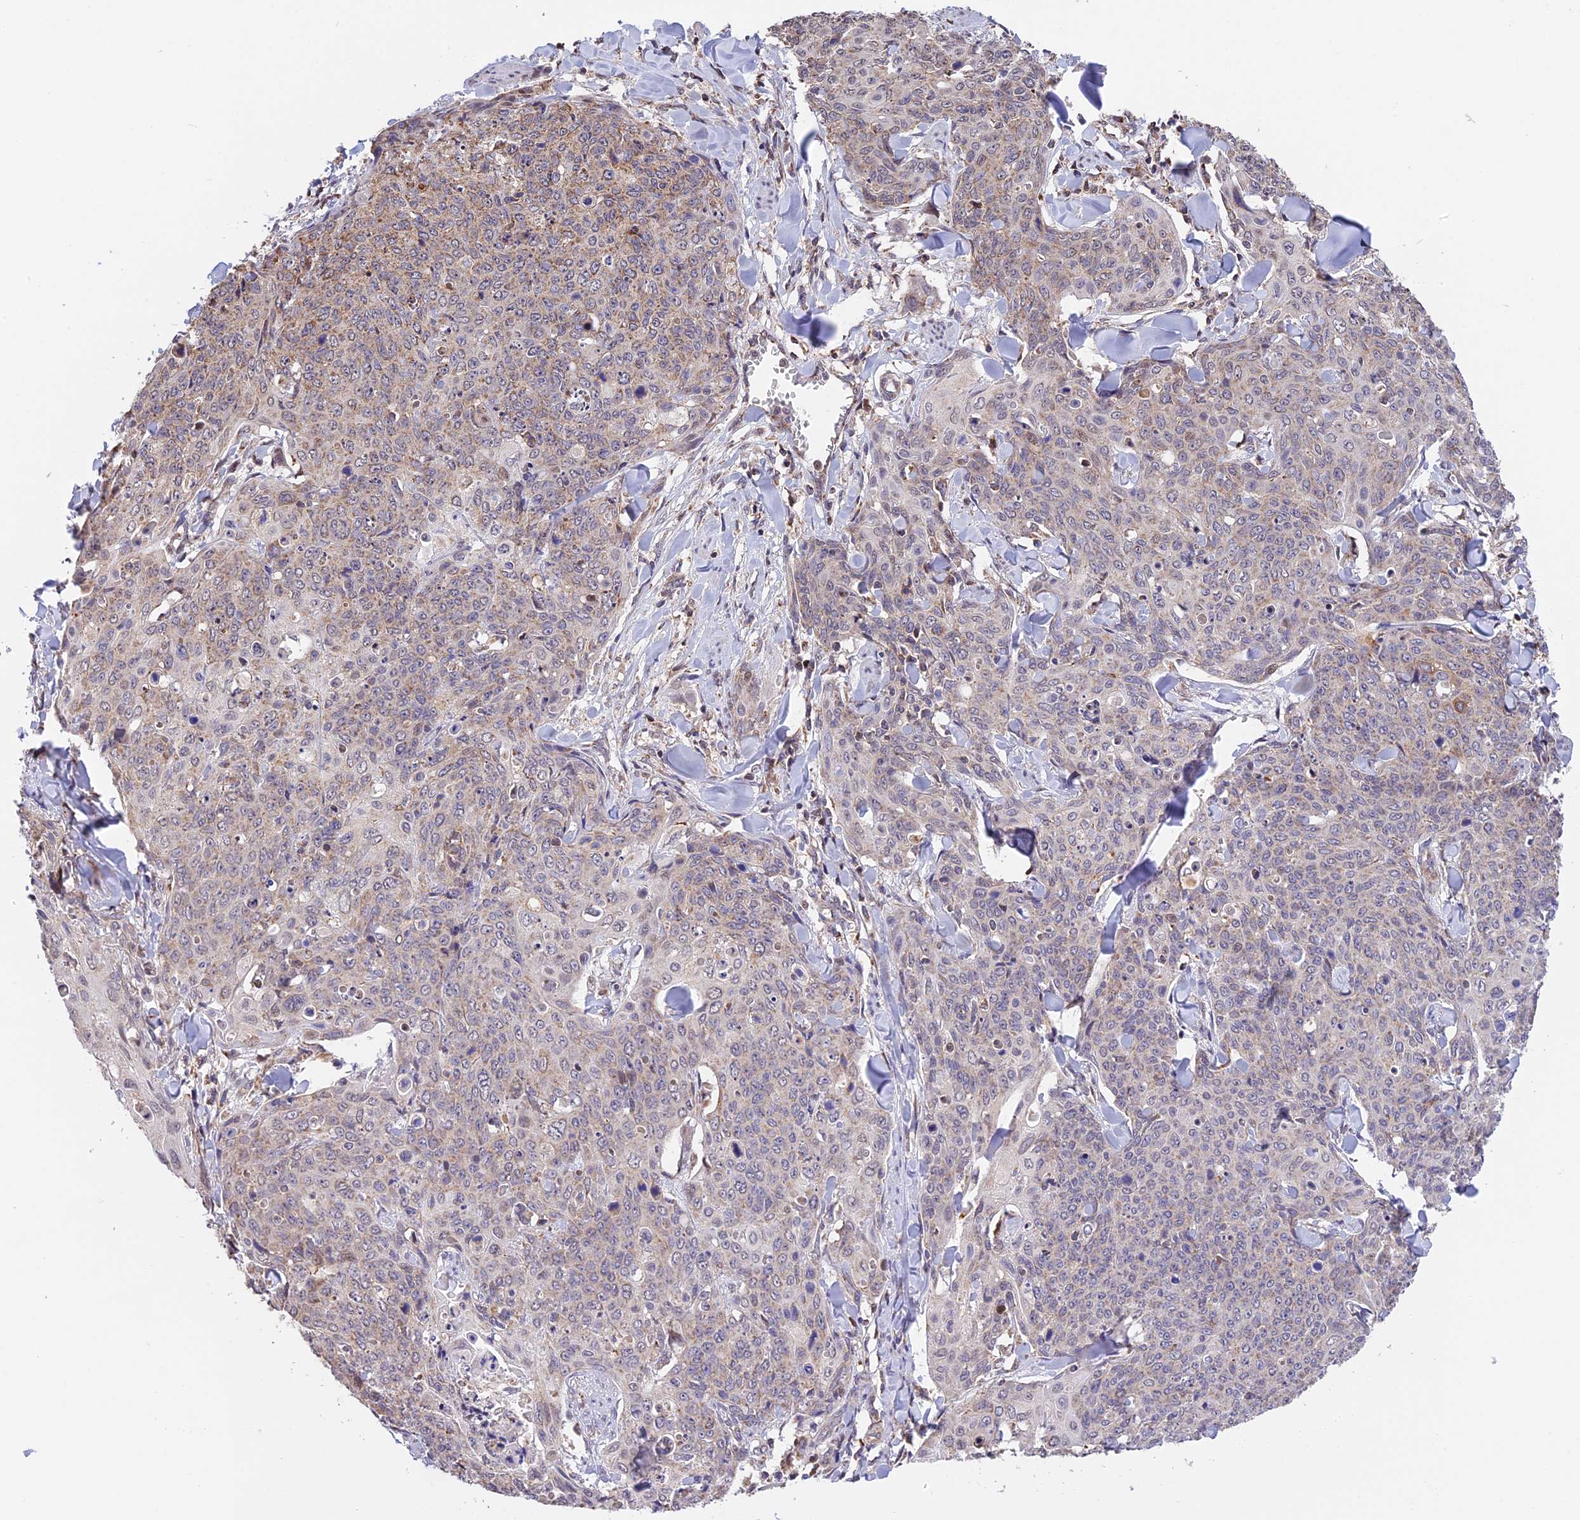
{"staining": {"intensity": "weak", "quantity": "25%-75%", "location": "cytoplasmic/membranous"}, "tissue": "skin cancer", "cell_type": "Tumor cells", "image_type": "cancer", "snomed": [{"axis": "morphology", "description": "Squamous cell carcinoma, NOS"}, {"axis": "topography", "description": "Skin"}, {"axis": "topography", "description": "Vulva"}], "caption": "An image of human squamous cell carcinoma (skin) stained for a protein reveals weak cytoplasmic/membranous brown staining in tumor cells.", "gene": "RERGL", "patient": {"sex": "female", "age": 85}}